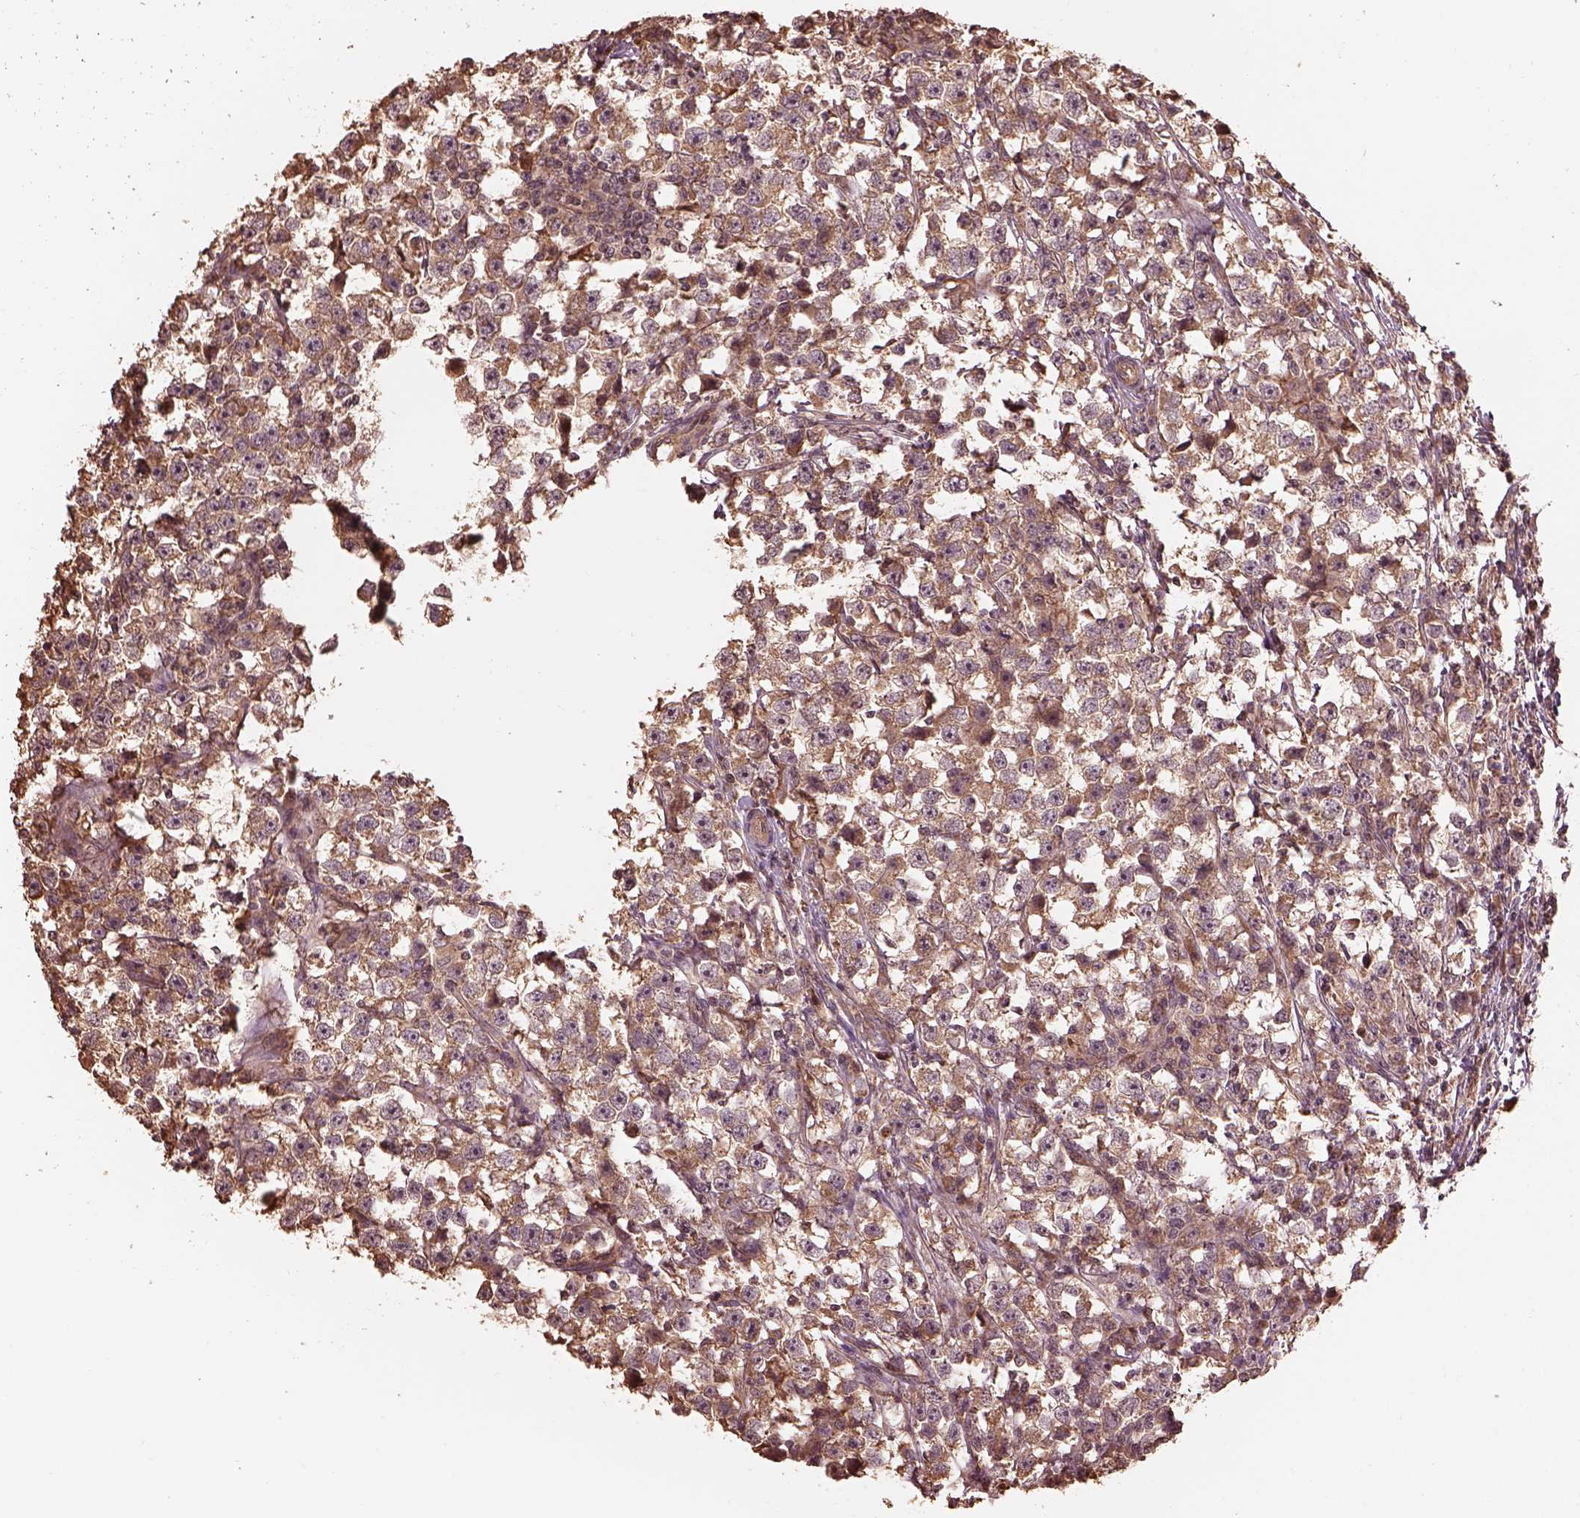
{"staining": {"intensity": "moderate", "quantity": ">75%", "location": "cytoplasmic/membranous"}, "tissue": "testis cancer", "cell_type": "Tumor cells", "image_type": "cancer", "snomed": [{"axis": "morphology", "description": "Seminoma, NOS"}, {"axis": "topography", "description": "Testis"}], "caption": "Protein staining exhibits moderate cytoplasmic/membranous expression in about >75% of tumor cells in seminoma (testis).", "gene": "METTL4", "patient": {"sex": "male", "age": 33}}